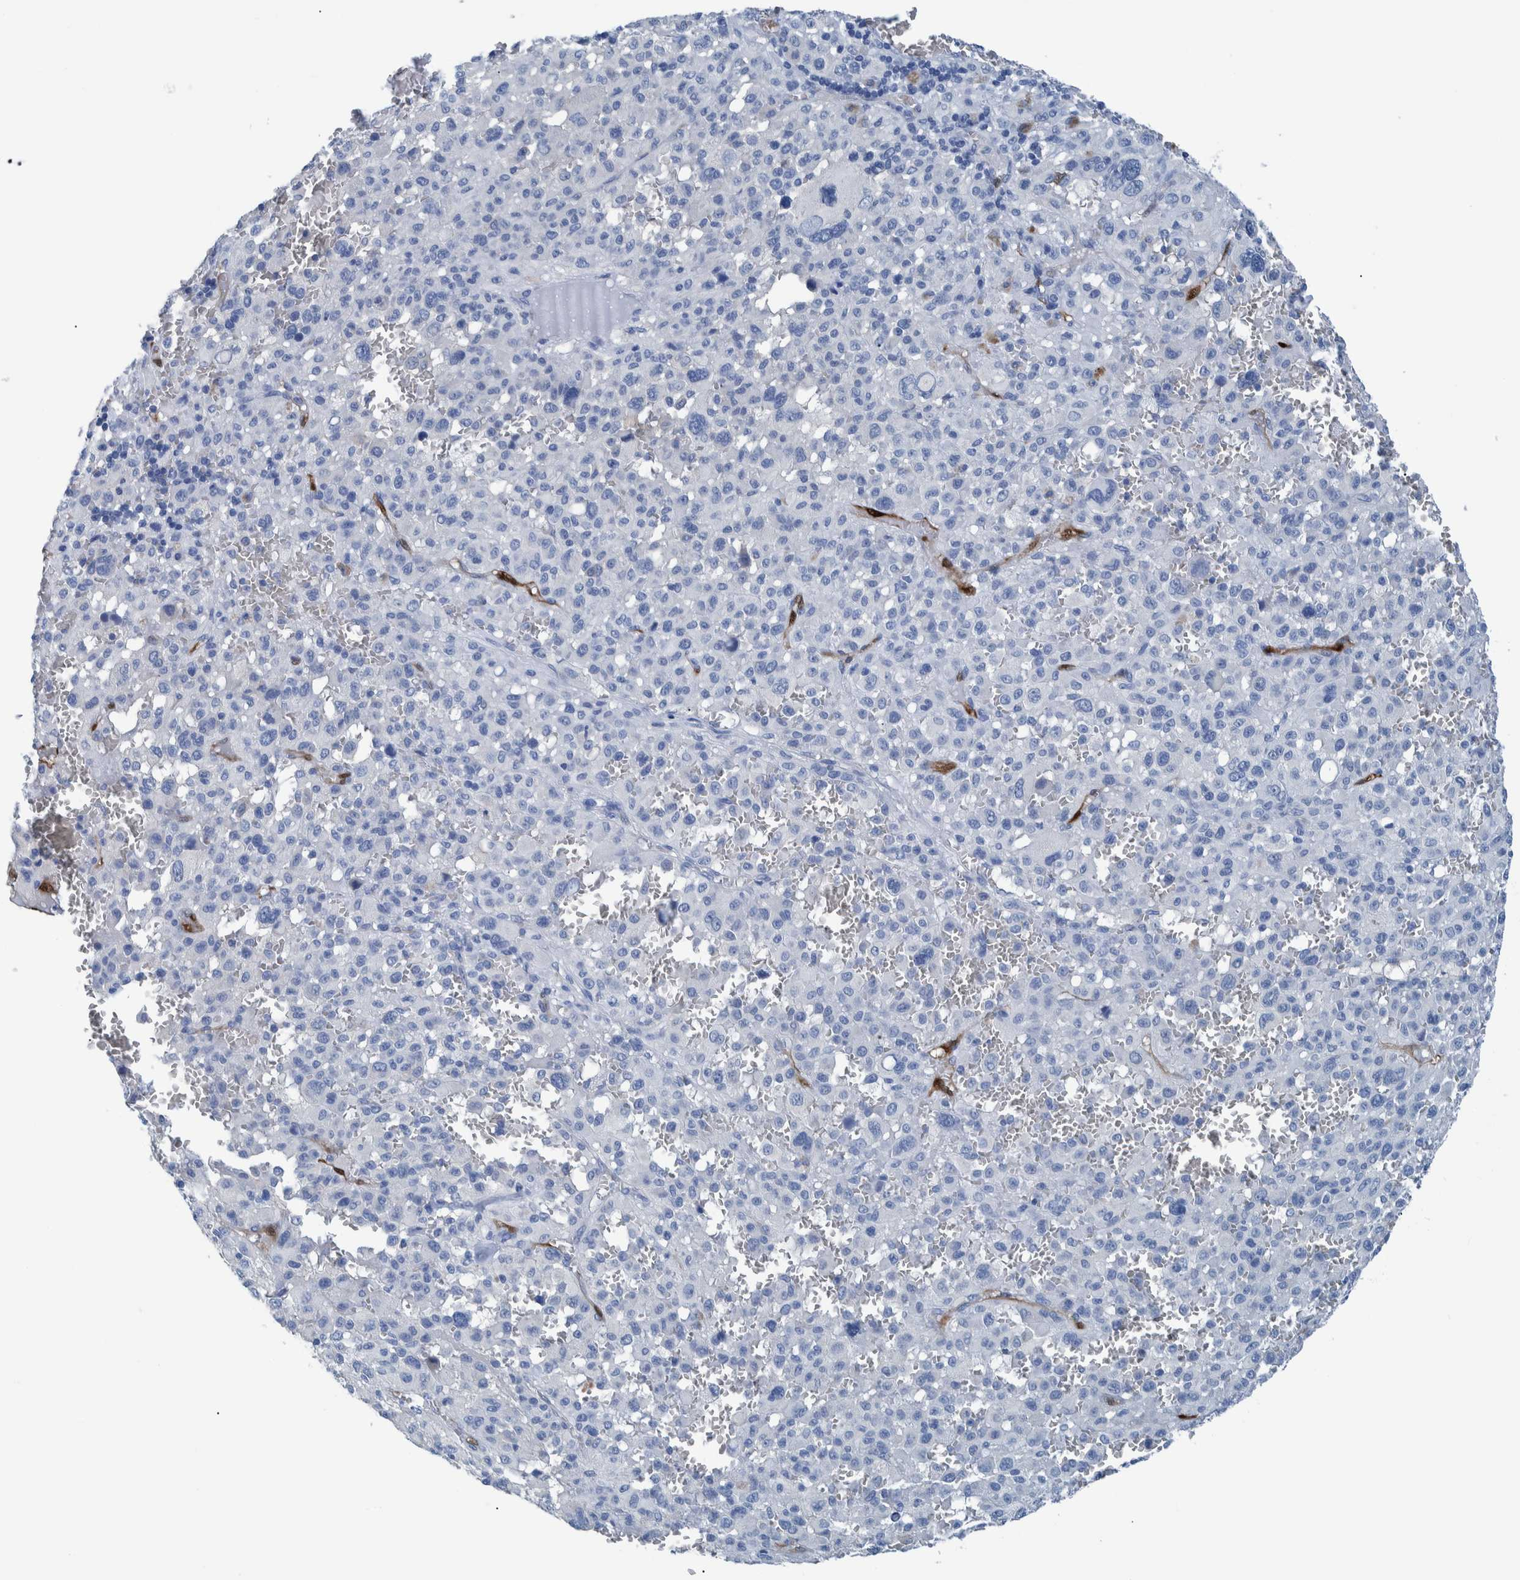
{"staining": {"intensity": "negative", "quantity": "none", "location": "none"}, "tissue": "melanoma", "cell_type": "Tumor cells", "image_type": "cancer", "snomed": [{"axis": "morphology", "description": "Malignant melanoma, Metastatic site"}, {"axis": "topography", "description": "Skin"}], "caption": "This photomicrograph is of melanoma stained with immunohistochemistry to label a protein in brown with the nuclei are counter-stained blue. There is no positivity in tumor cells. Nuclei are stained in blue.", "gene": "IDO1", "patient": {"sex": "female", "age": 74}}